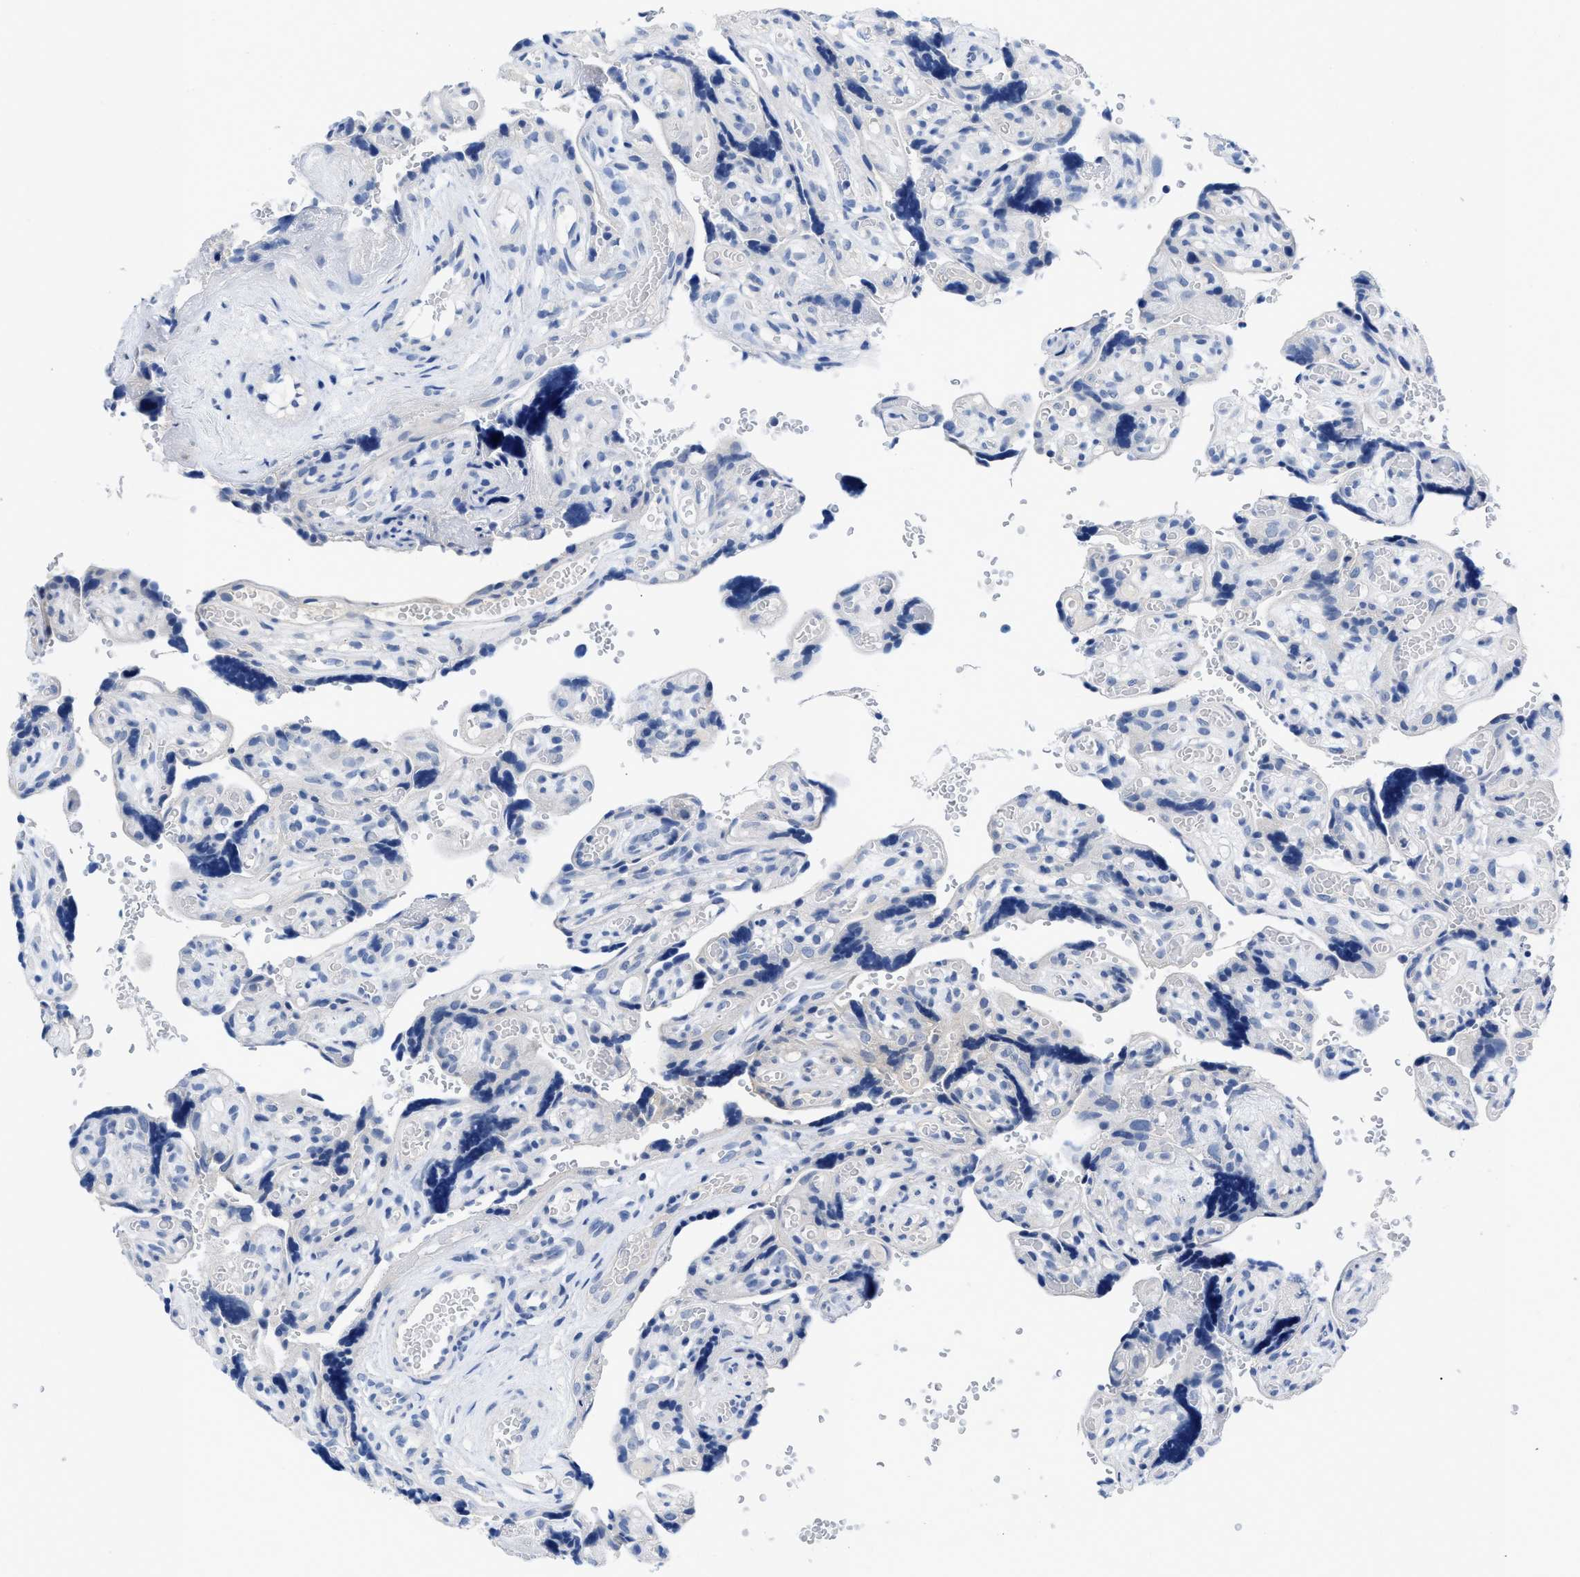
{"staining": {"intensity": "negative", "quantity": "none", "location": "none"}, "tissue": "placenta", "cell_type": "Decidual cells", "image_type": "normal", "snomed": [{"axis": "morphology", "description": "Normal tissue, NOS"}, {"axis": "topography", "description": "Placenta"}], "caption": "Immunohistochemical staining of normal placenta displays no significant positivity in decidual cells. (DAB immunohistochemistry visualized using brightfield microscopy, high magnification).", "gene": "PYY", "patient": {"sex": "female", "age": 30}}